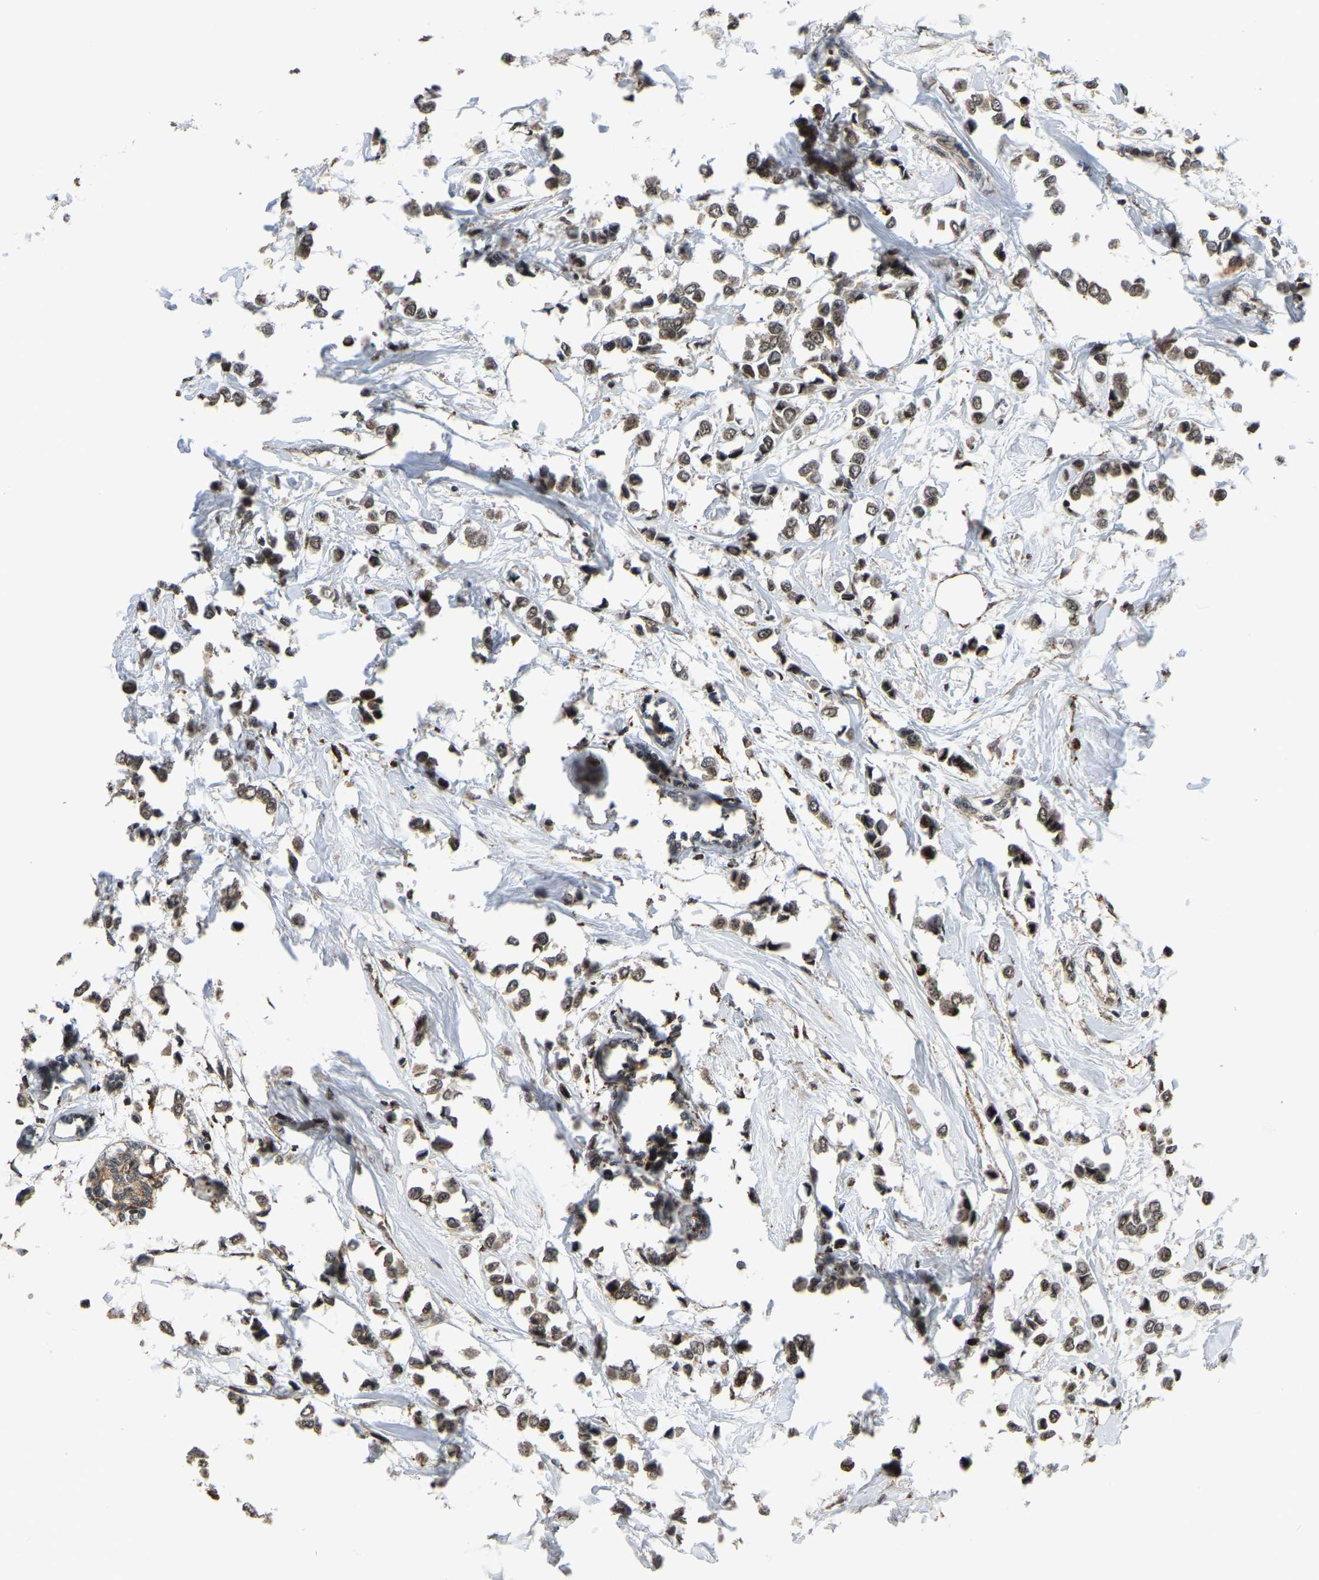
{"staining": {"intensity": "weak", "quantity": ">75%", "location": "cytoplasmic/membranous,nuclear"}, "tissue": "breast cancer", "cell_type": "Tumor cells", "image_type": "cancer", "snomed": [{"axis": "morphology", "description": "Lobular carcinoma"}, {"axis": "topography", "description": "Breast"}], "caption": "A high-resolution histopathology image shows immunohistochemistry (IHC) staining of breast cancer (lobular carcinoma), which displays weak cytoplasmic/membranous and nuclear expression in approximately >75% of tumor cells.", "gene": "CIAO1", "patient": {"sex": "female", "age": 51}}